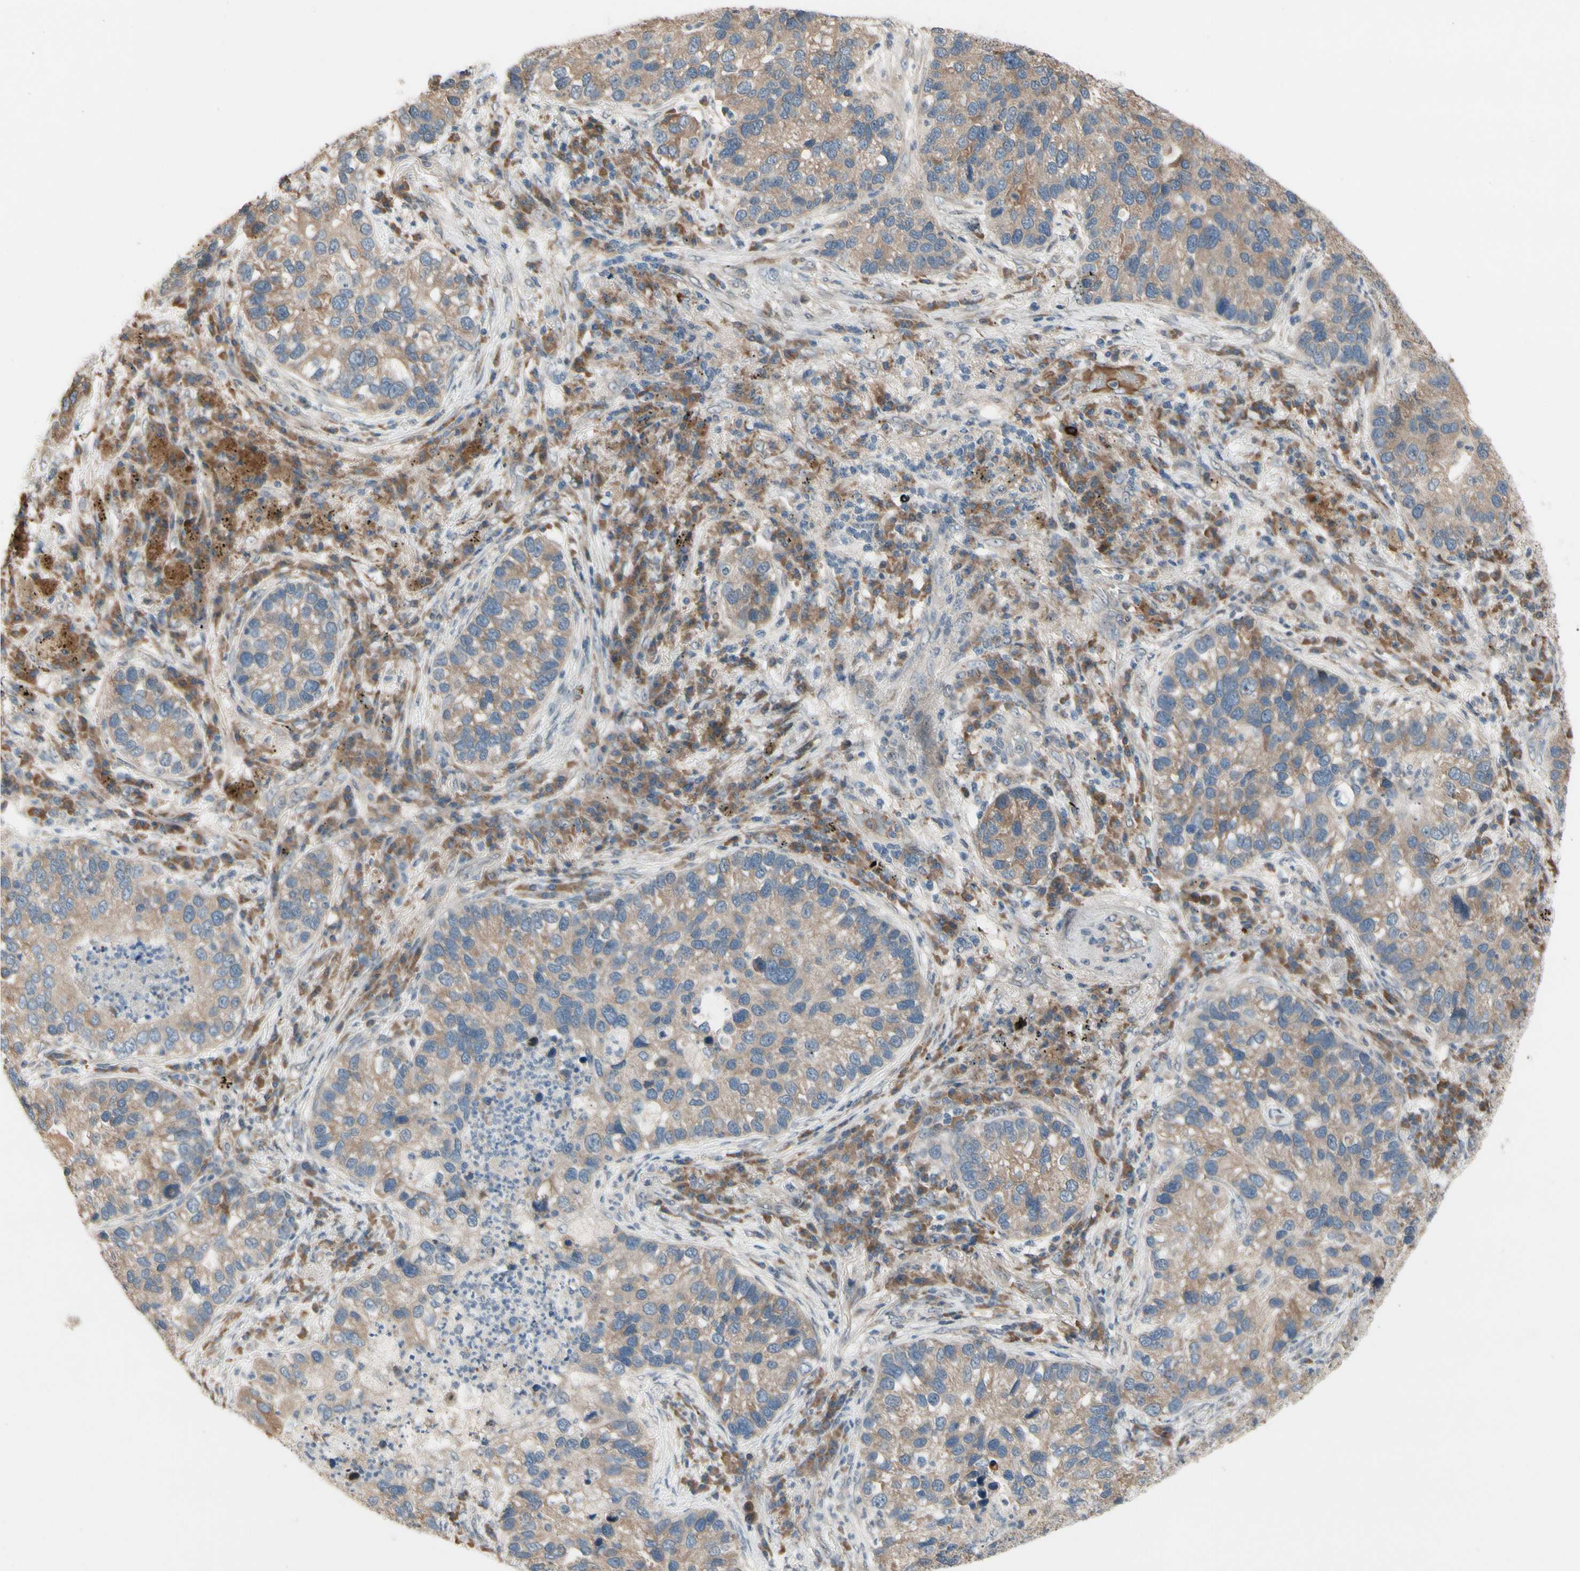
{"staining": {"intensity": "weak", "quantity": ">75%", "location": "cytoplasmic/membranous"}, "tissue": "lung cancer", "cell_type": "Tumor cells", "image_type": "cancer", "snomed": [{"axis": "morphology", "description": "Normal tissue, NOS"}, {"axis": "morphology", "description": "Adenocarcinoma, NOS"}, {"axis": "topography", "description": "Bronchus"}, {"axis": "topography", "description": "Lung"}], "caption": "About >75% of tumor cells in human lung adenocarcinoma reveal weak cytoplasmic/membranous protein staining as visualized by brown immunohistochemical staining.", "gene": "SNX29", "patient": {"sex": "male", "age": 54}}